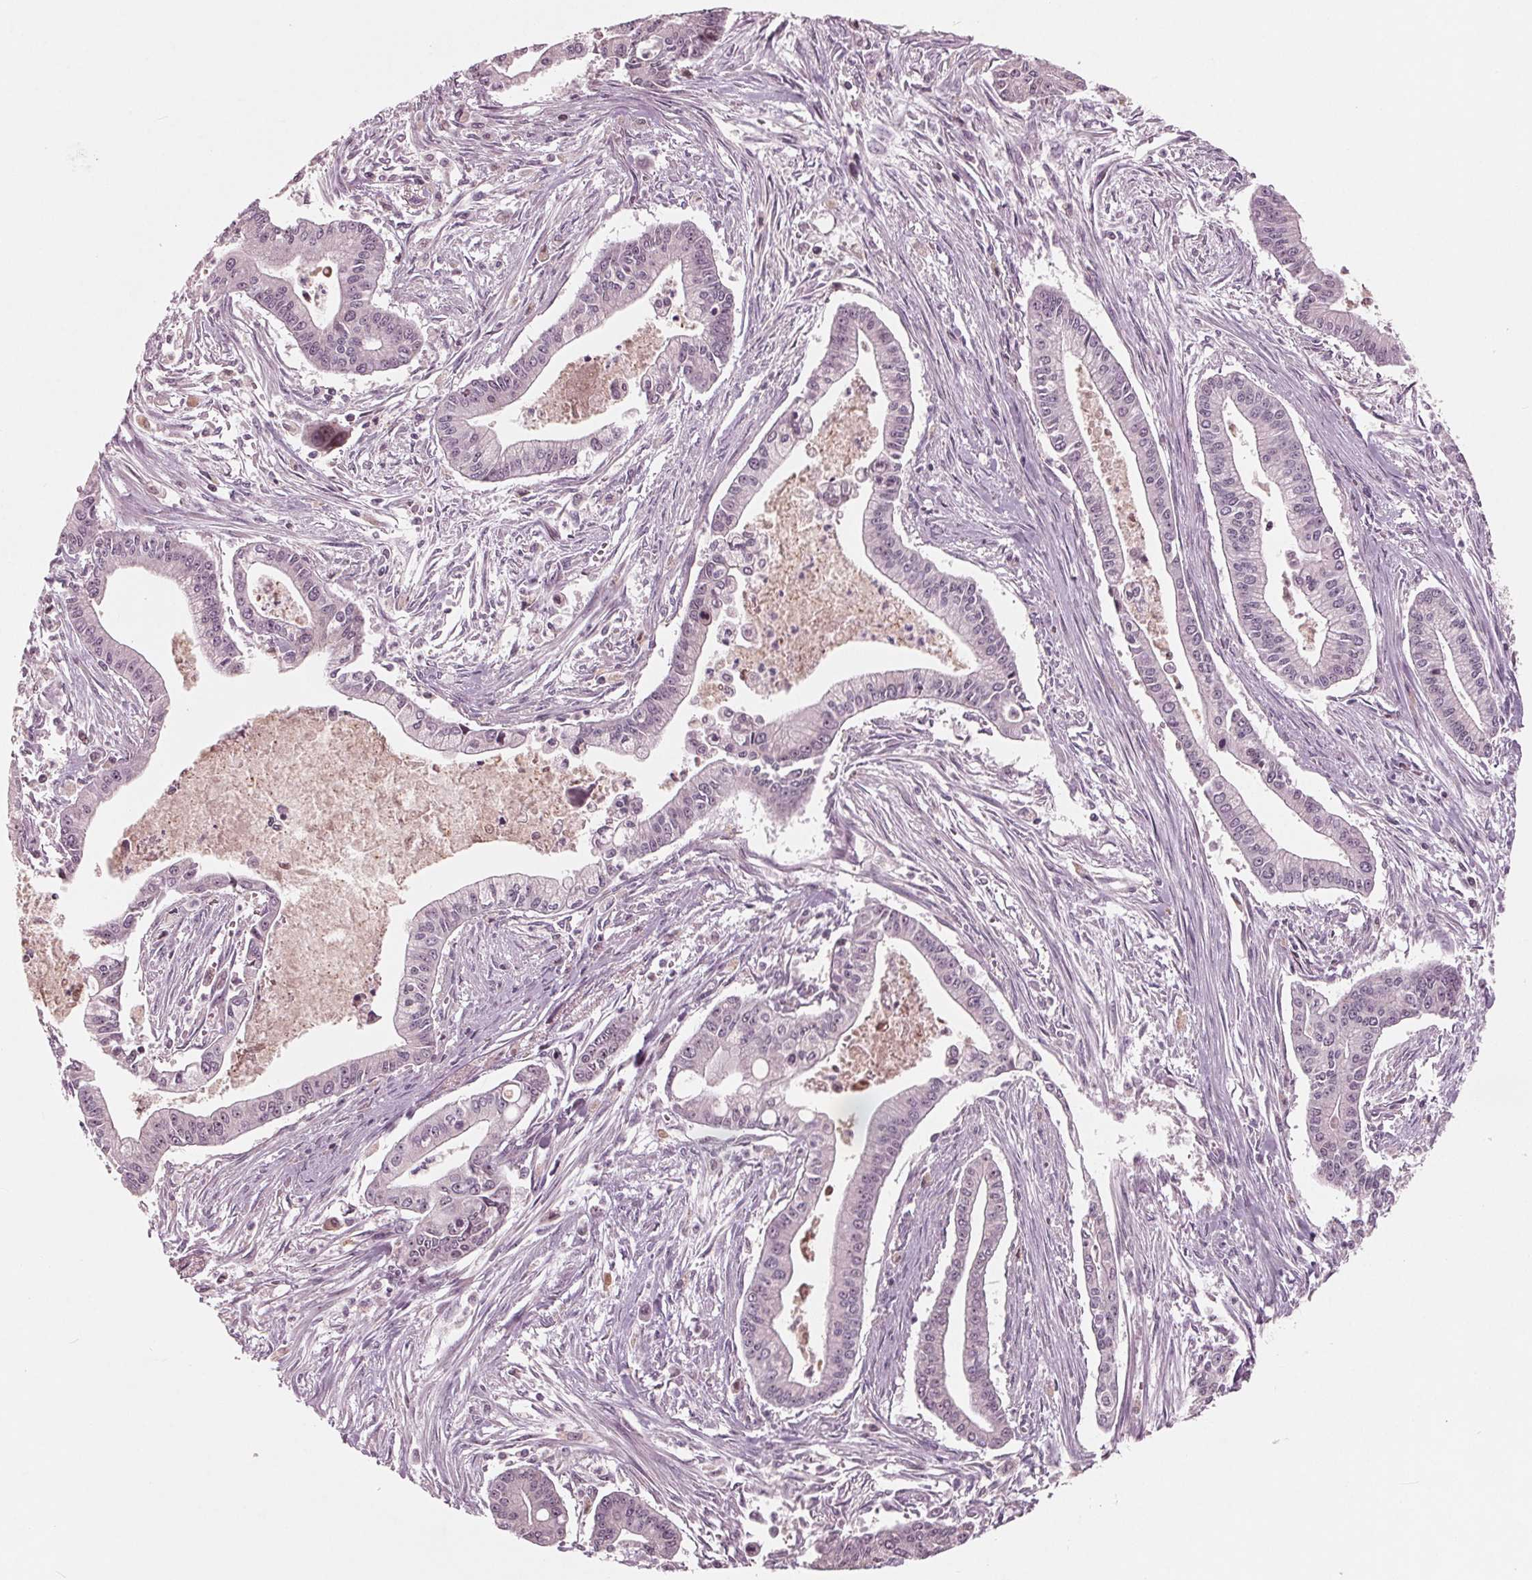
{"staining": {"intensity": "negative", "quantity": "none", "location": "none"}, "tissue": "pancreatic cancer", "cell_type": "Tumor cells", "image_type": "cancer", "snomed": [{"axis": "morphology", "description": "Adenocarcinoma, NOS"}, {"axis": "topography", "description": "Pancreas"}], "caption": "Immunohistochemistry of pancreatic cancer displays no positivity in tumor cells.", "gene": "NUP210", "patient": {"sex": "female", "age": 65}}